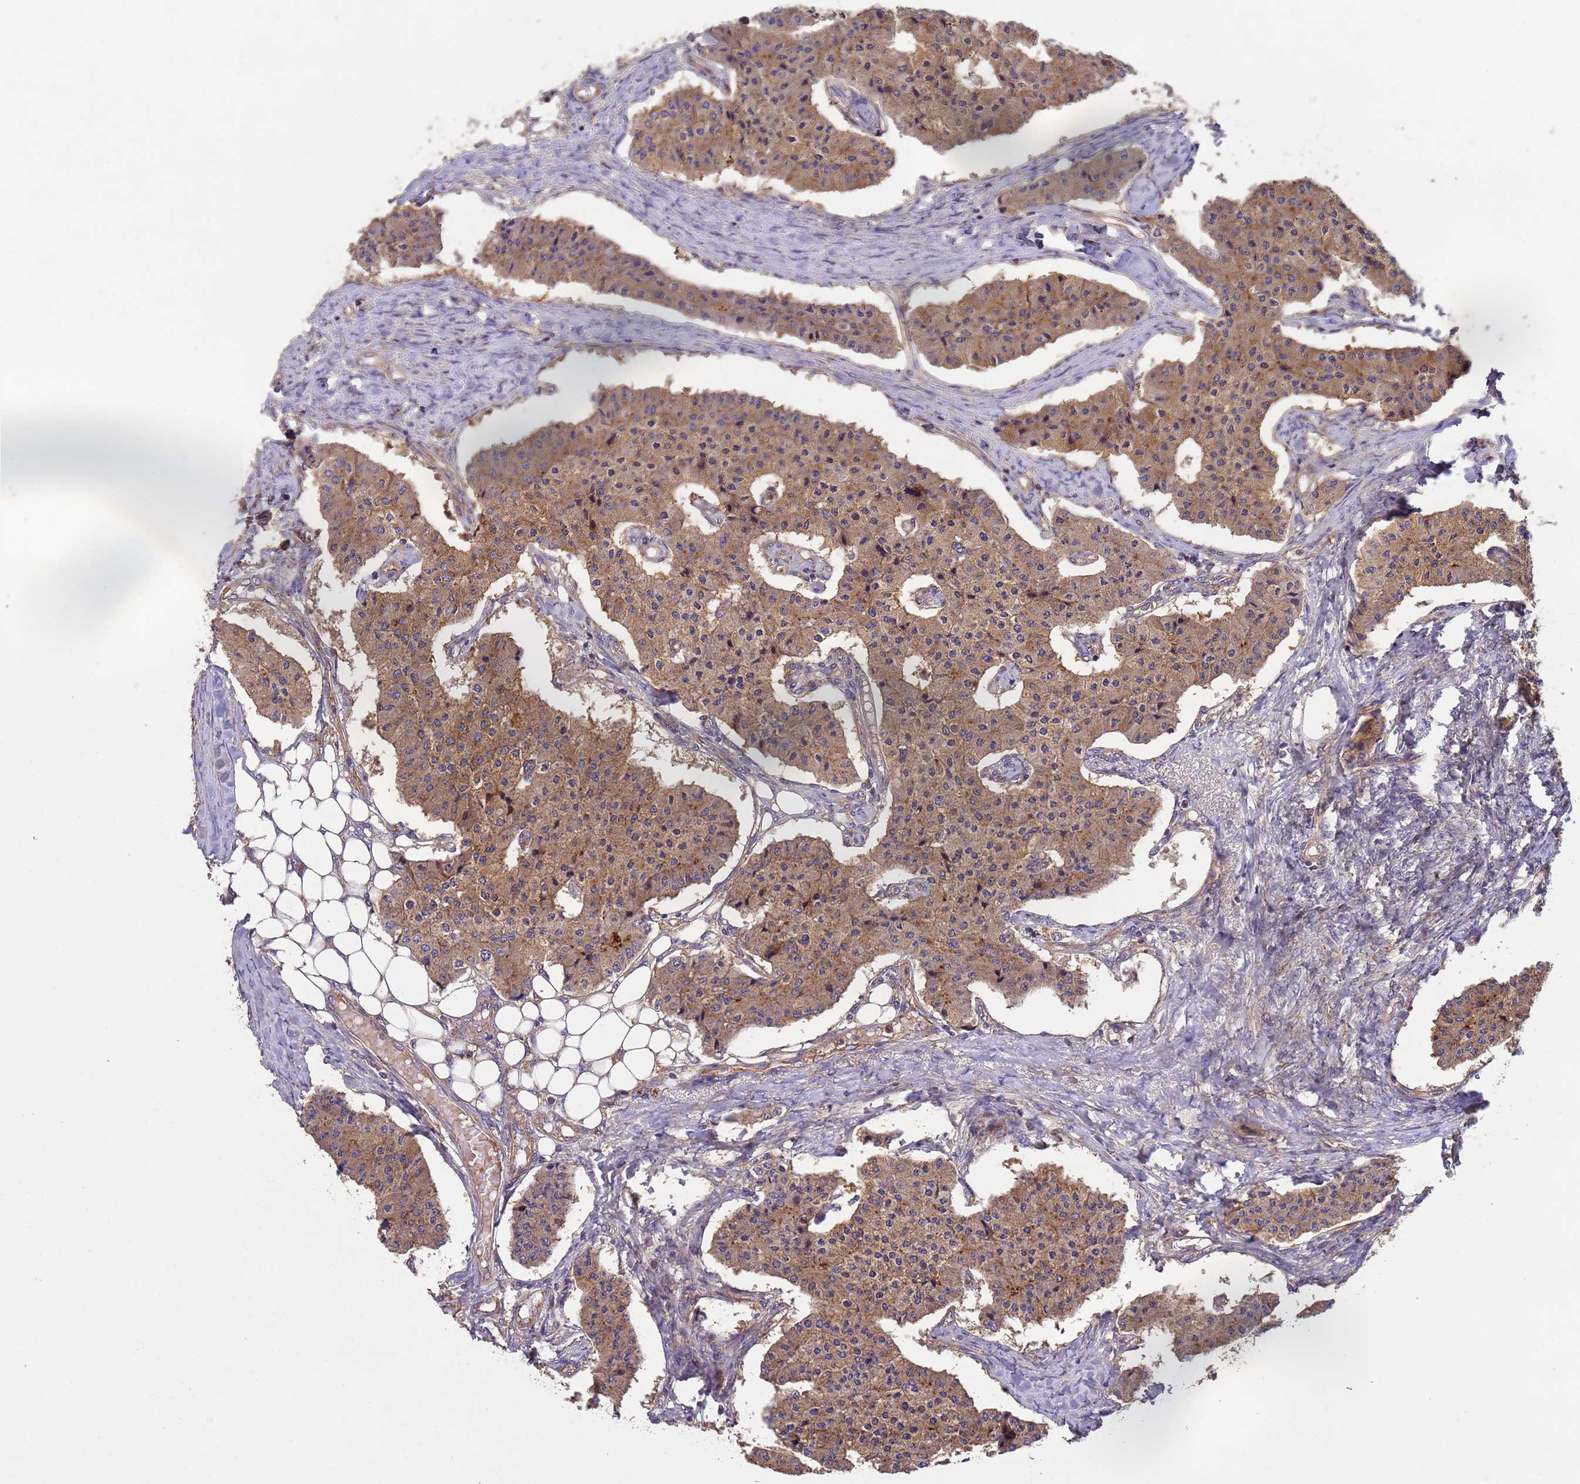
{"staining": {"intensity": "moderate", "quantity": ">75%", "location": "cytoplasmic/membranous"}, "tissue": "carcinoid", "cell_type": "Tumor cells", "image_type": "cancer", "snomed": [{"axis": "morphology", "description": "Carcinoid, malignant, NOS"}, {"axis": "topography", "description": "Colon"}], "caption": "IHC of human carcinoid (malignant) shows medium levels of moderate cytoplasmic/membranous expression in approximately >75% of tumor cells. (DAB (3,3'-diaminobenzidine) = brown stain, brightfield microscopy at high magnification).", "gene": "RAB10", "patient": {"sex": "female", "age": 52}}